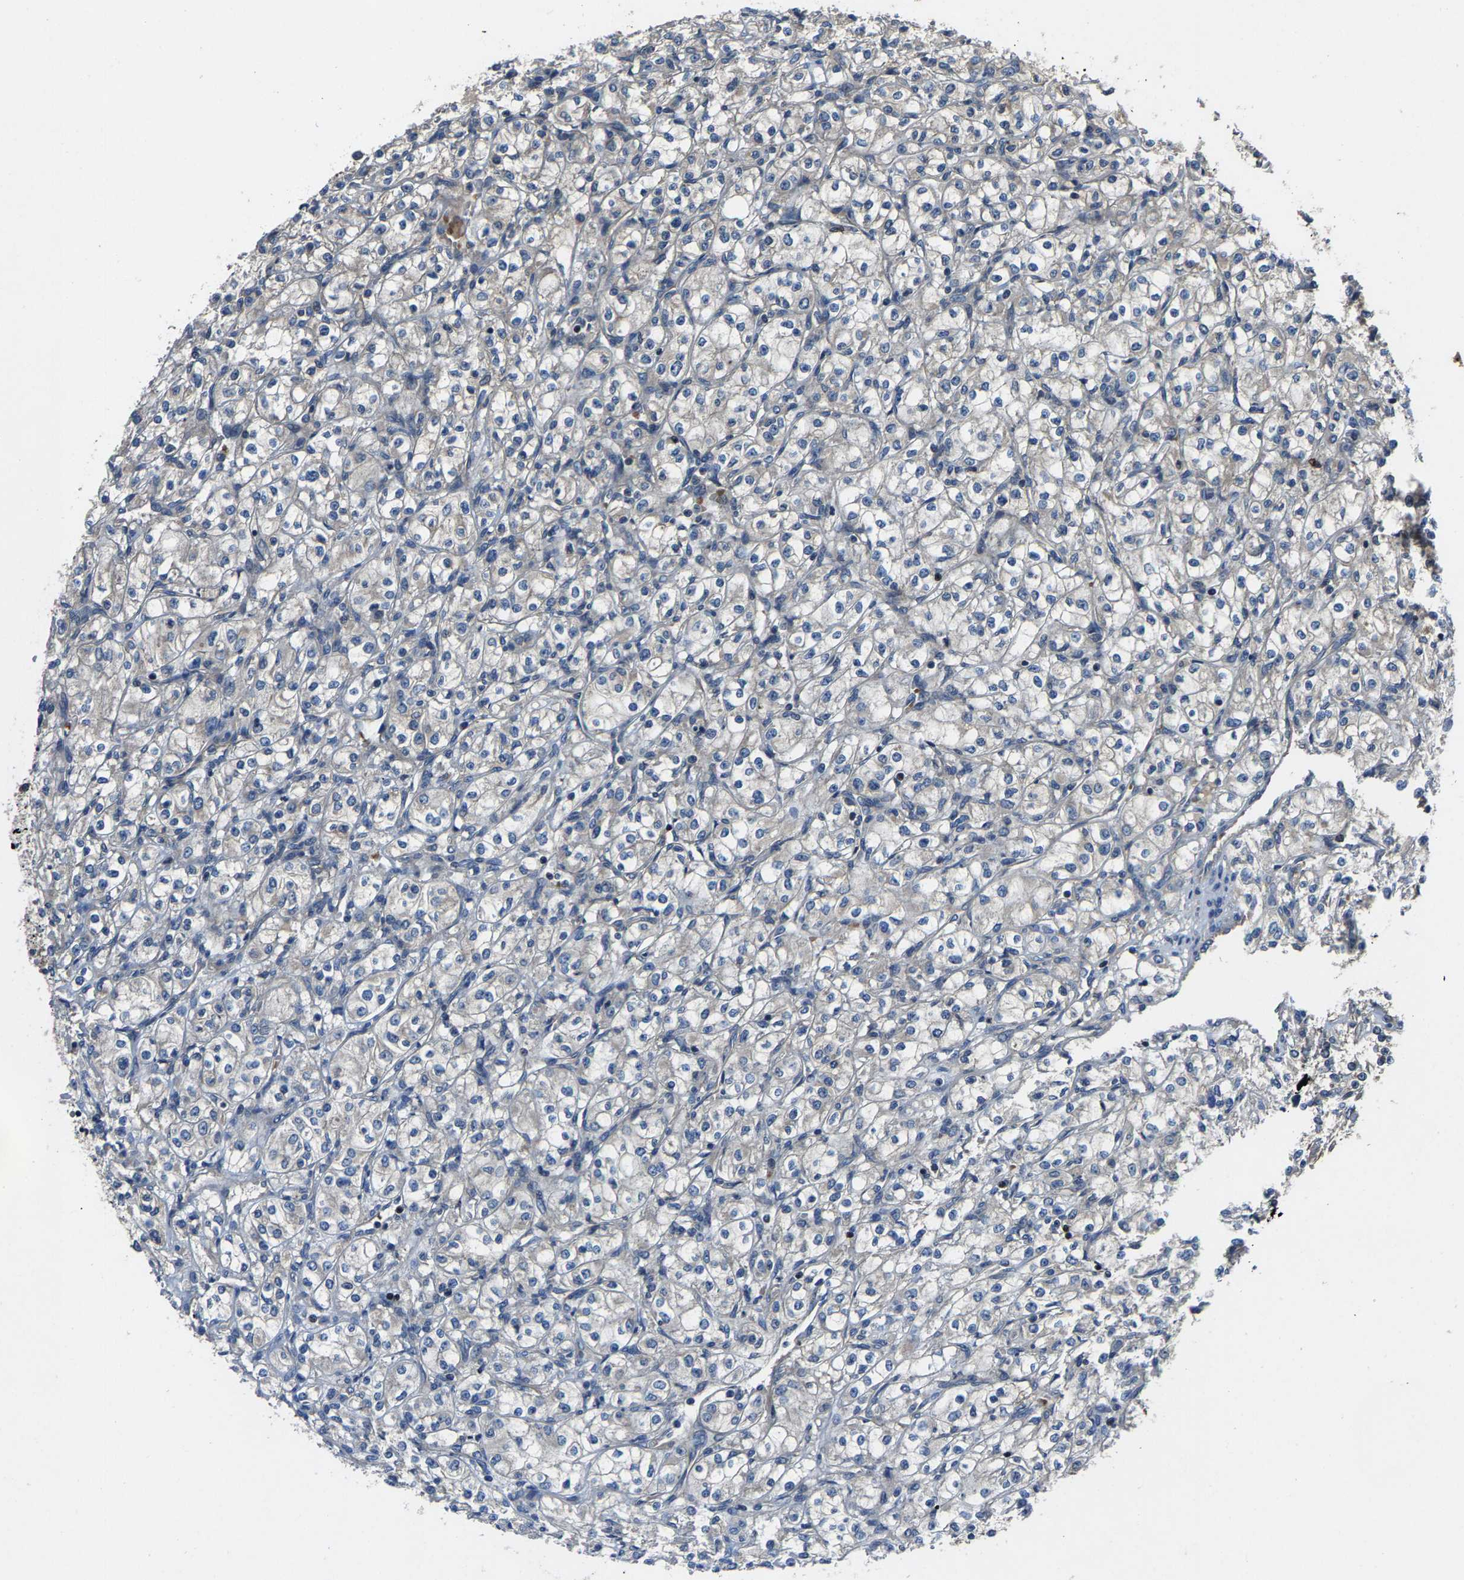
{"staining": {"intensity": "negative", "quantity": "none", "location": "none"}, "tissue": "renal cancer", "cell_type": "Tumor cells", "image_type": "cancer", "snomed": [{"axis": "morphology", "description": "Adenocarcinoma, NOS"}, {"axis": "topography", "description": "Kidney"}], "caption": "Immunohistochemistry (IHC) histopathology image of neoplastic tissue: human renal adenocarcinoma stained with DAB shows no significant protein expression in tumor cells. (DAB immunohistochemistry visualized using brightfield microscopy, high magnification).", "gene": "AGBL3", "patient": {"sex": "male", "age": 77}}